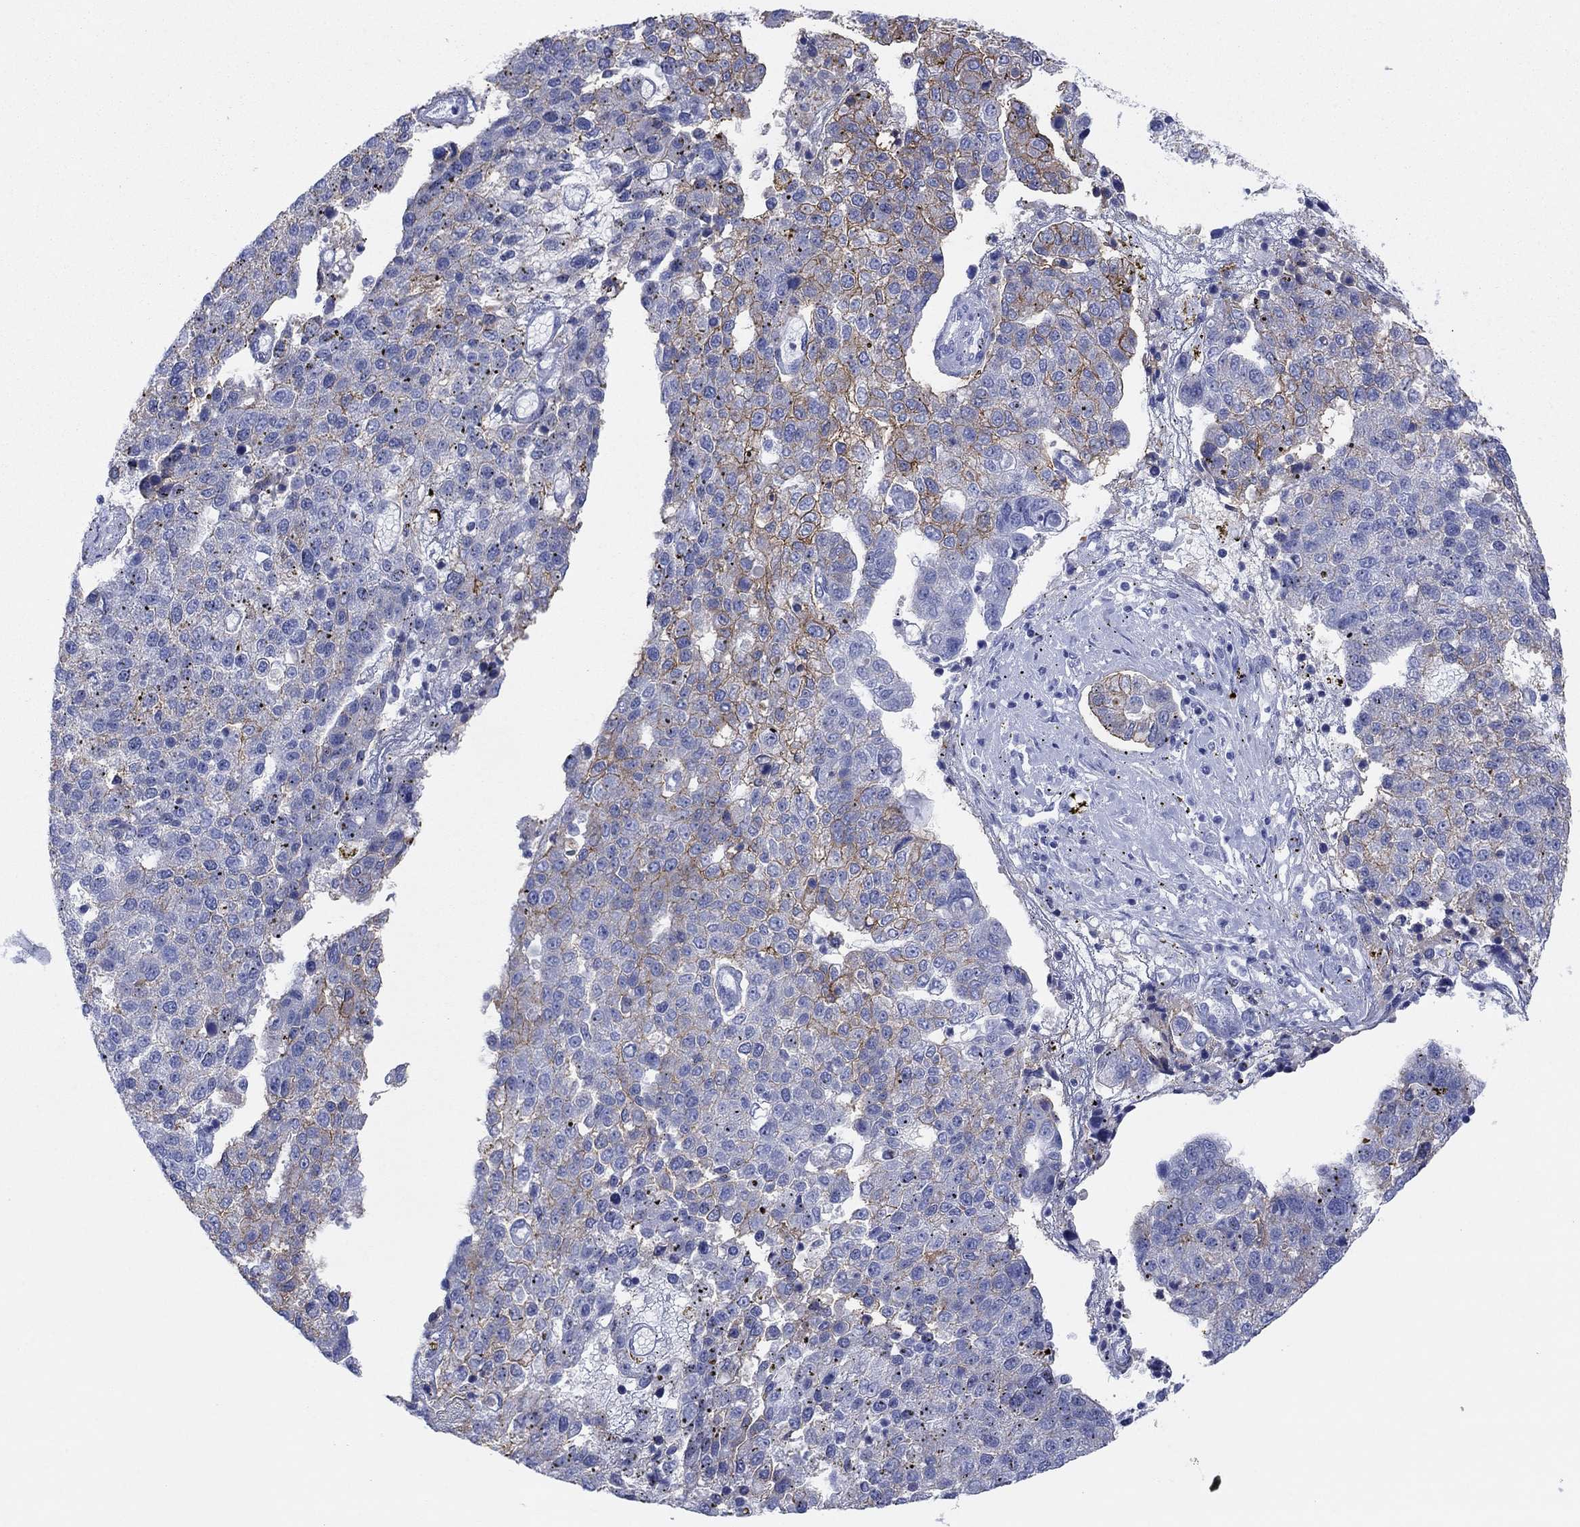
{"staining": {"intensity": "moderate", "quantity": "25%-75%", "location": "cytoplasmic/membranous"}, "tissue": "pancreatic cancer", "cell_type": "Tumor cells", "image_type": "cancer", "snomed": [{"axis": "morphology", "description": "Adenocarcinoma, NOS"}, {"axis": "topography", "description": "Pancreas"}], "caption": "Immunohistochemical staining of human pancreatic adenocarcinoma demonstrates medium levels of moderate cytoplasmic/membranous protein staining in approximately 25%-75% of tumor cells.", "gene": "ATP1B1", "patient": {"sex": "female", "age": 61}}